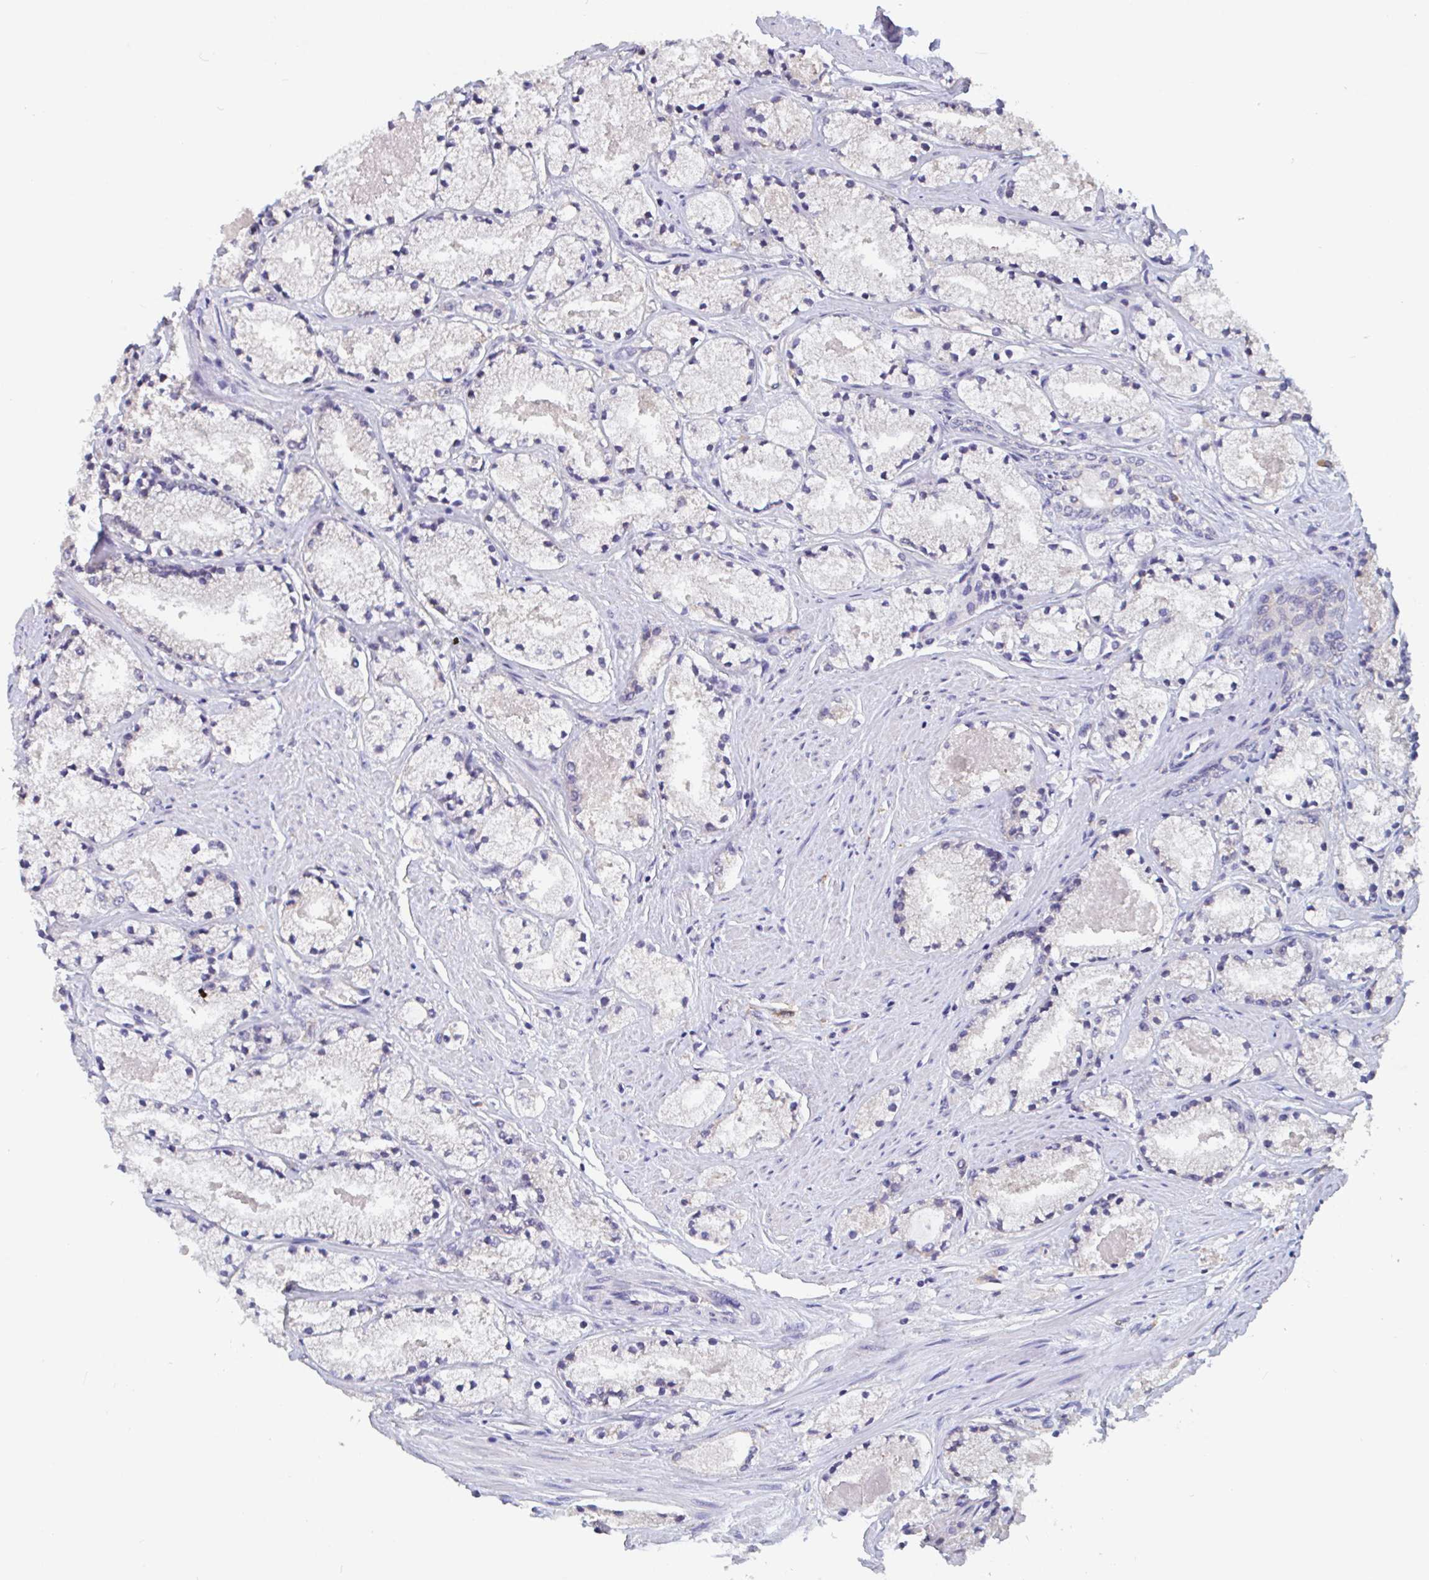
{"staining": {"intensity": "negative", "quantity": "none", "location": "none"}, "tissue": "prostate cancer", "cell_type": "Tumor cells", "image_type": "cancer", "snomed": [{"axis": "morphology", "description": "Adenocarcinoma, High grade"}, {"axis": "topography", "description": "Prostate"}], "caption": "Immunohistochemistry photomicrograph of neoplastic tissue: human prostate adenocarcinoma (high-grade) stained with DAB reveals no significant protein positivity in tumor cells.", "gene": "SNX8", "patient": {"sex": "male", "age": 63}}